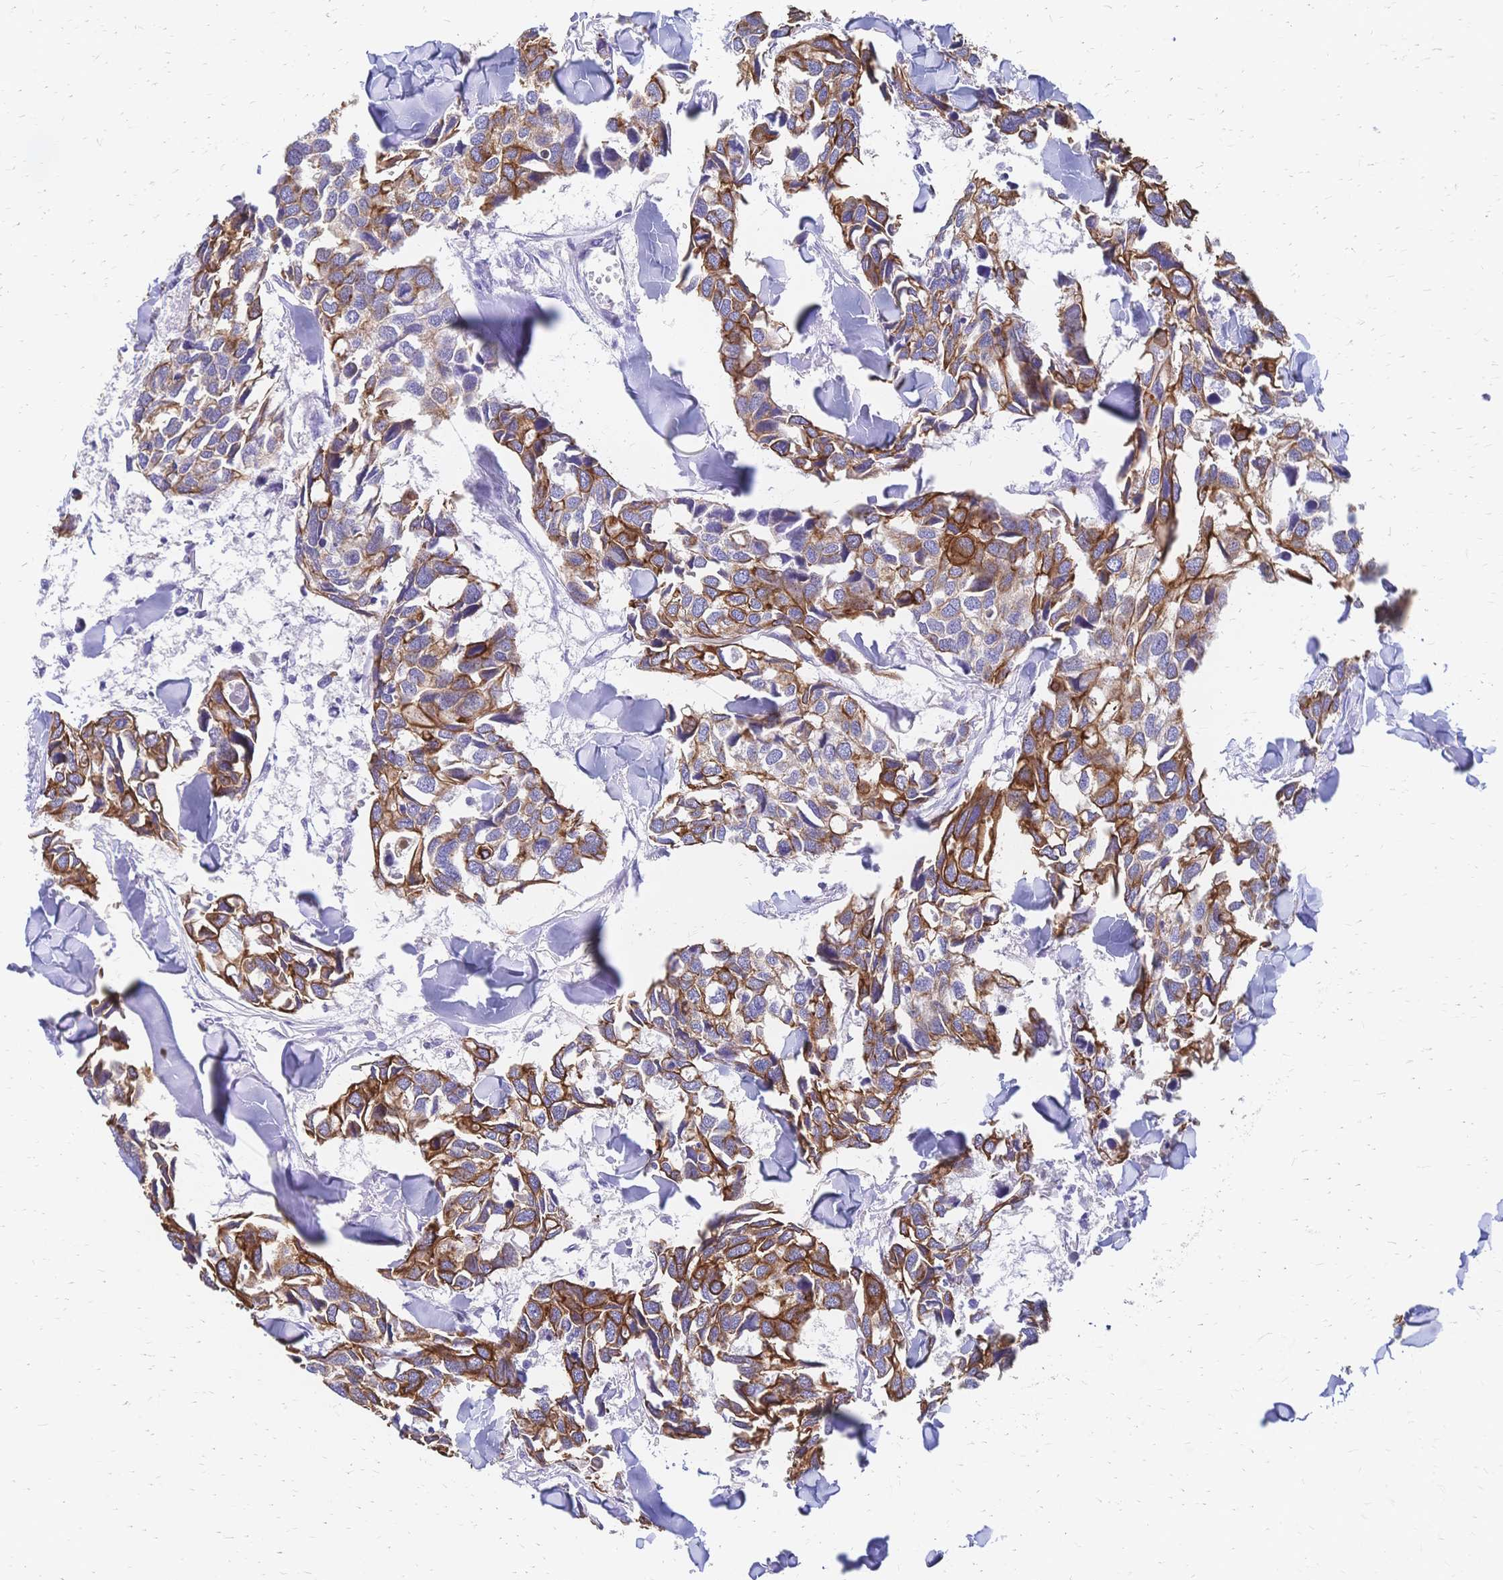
{"staining": {"intensity": "moderate", "quantity": "25%-75%", "location": "cytoplasmic/membranous"}, "tissue": "breast cancer", "cell_type": "Tumor cells", "image_type": "cancer", "snomed": [{"axis": "morphology", "description": "Duct carcinoma"}, {"axis": "topography", "description": "Breast"}], "caption": "A micrograph of human breast intraductal carcinoma stained for a protein exhibits moderate cytoplasmic/membranous brown staining in tumor cells.", "gene": "DTNB", "patient": {"sex": "female", "age": 83}}